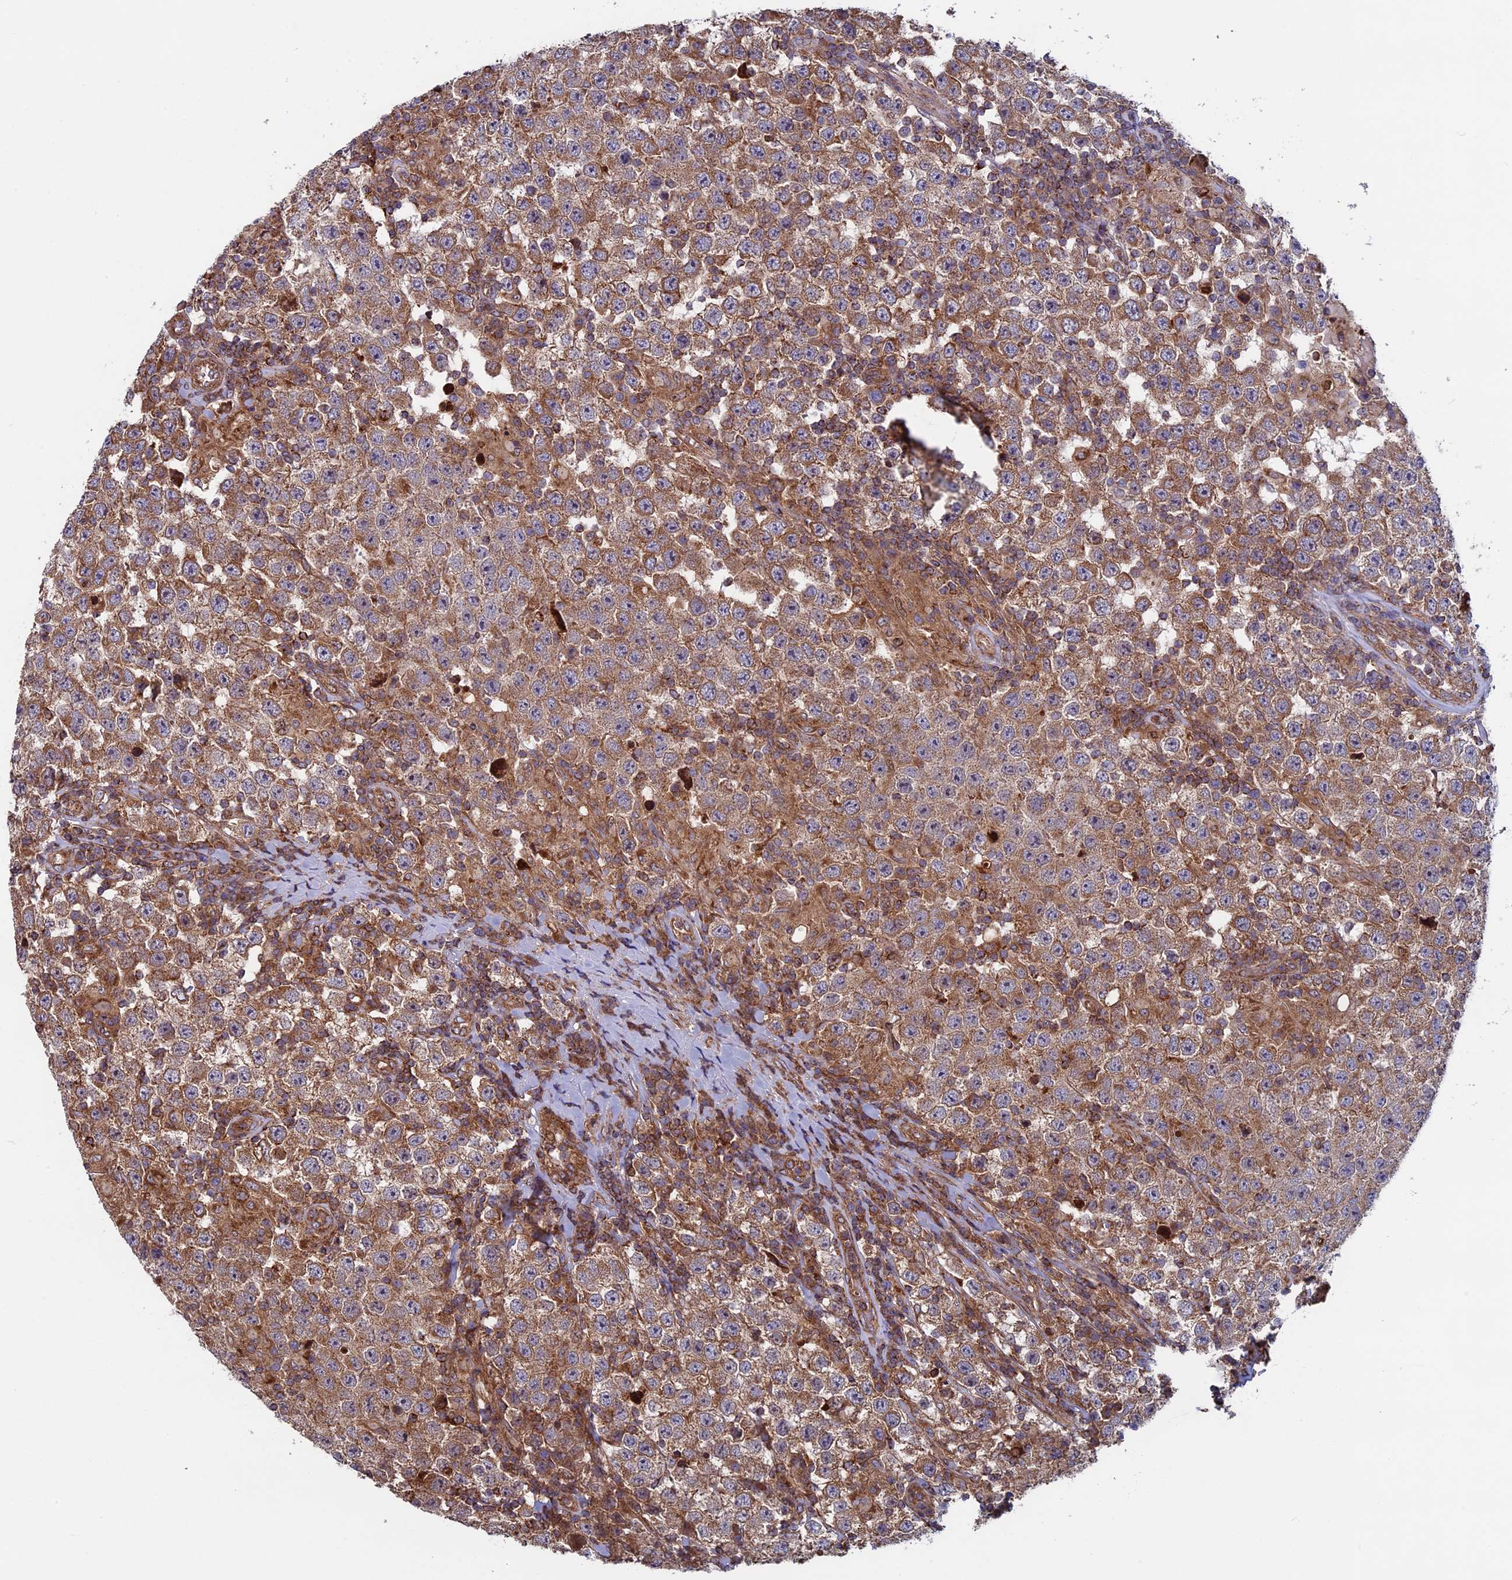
{"staining": {"intensity": "moderate", "quantity": ">75%", "location": "cytoplasmic/membranous"}, "tissue": "testis cancer", "cell_type": "Tumor cells", "image_type": "cancer", "snomed": [{"axis": "morphology", "description": "Normal tissue, NOS"}, {"axis": "morphology", "description": "Urothelial carcinoma, High grade"}, {"axis": "morphology", "description": "Seminoma, NOS"}, {"axis": "morphology", "description": "Carcinoma, Embryonal, NOS"}, {"axis": "topography", "description": "Urinary bladder"}, {"axis": "topography", "description": "Testis"}], "caption": "DAB immunohistochemical staining of testis cancer exhibits moderate cytoplasmic/membranous protein positivity in approximately >75% of tumor cells.", "gene": "CCDC8", "patient": {"sex": "male", "age": 41}}